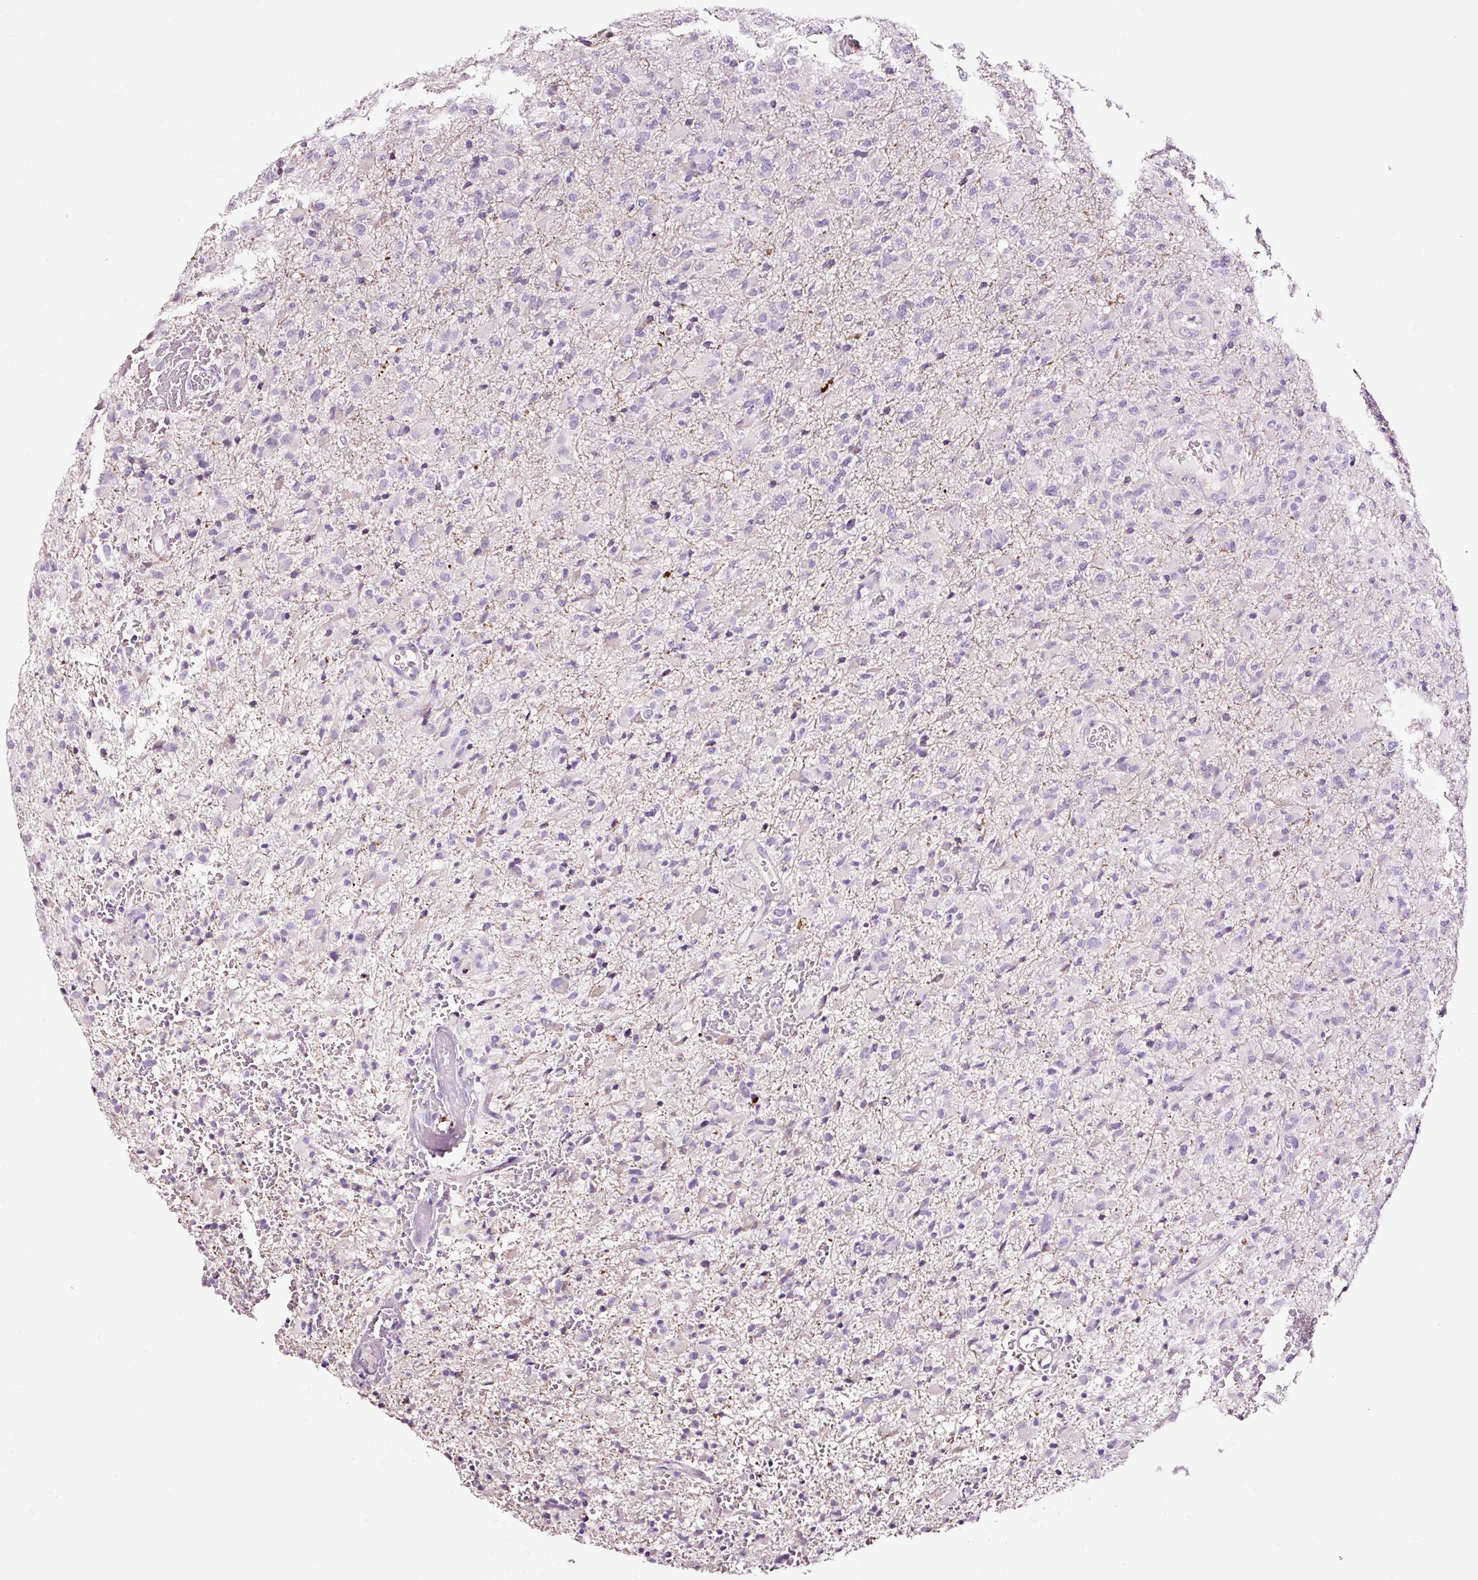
{"staining": {"intensity": "negative", "quantity": "none", "location": "none"}, "tissue": "glioma", "cell_type": "Tumor cells", "image_type": "cancer", "snomed": [{"axis": "morphology", "description": "Glioma, malignant, Low grade"}, {"axis": "topography", "description": "Brain"}], "caption": "Tumor cells show no significant protein positivity in glioma.", "gene": "PAM", "patient": {"sex": "male", "age": 65}}